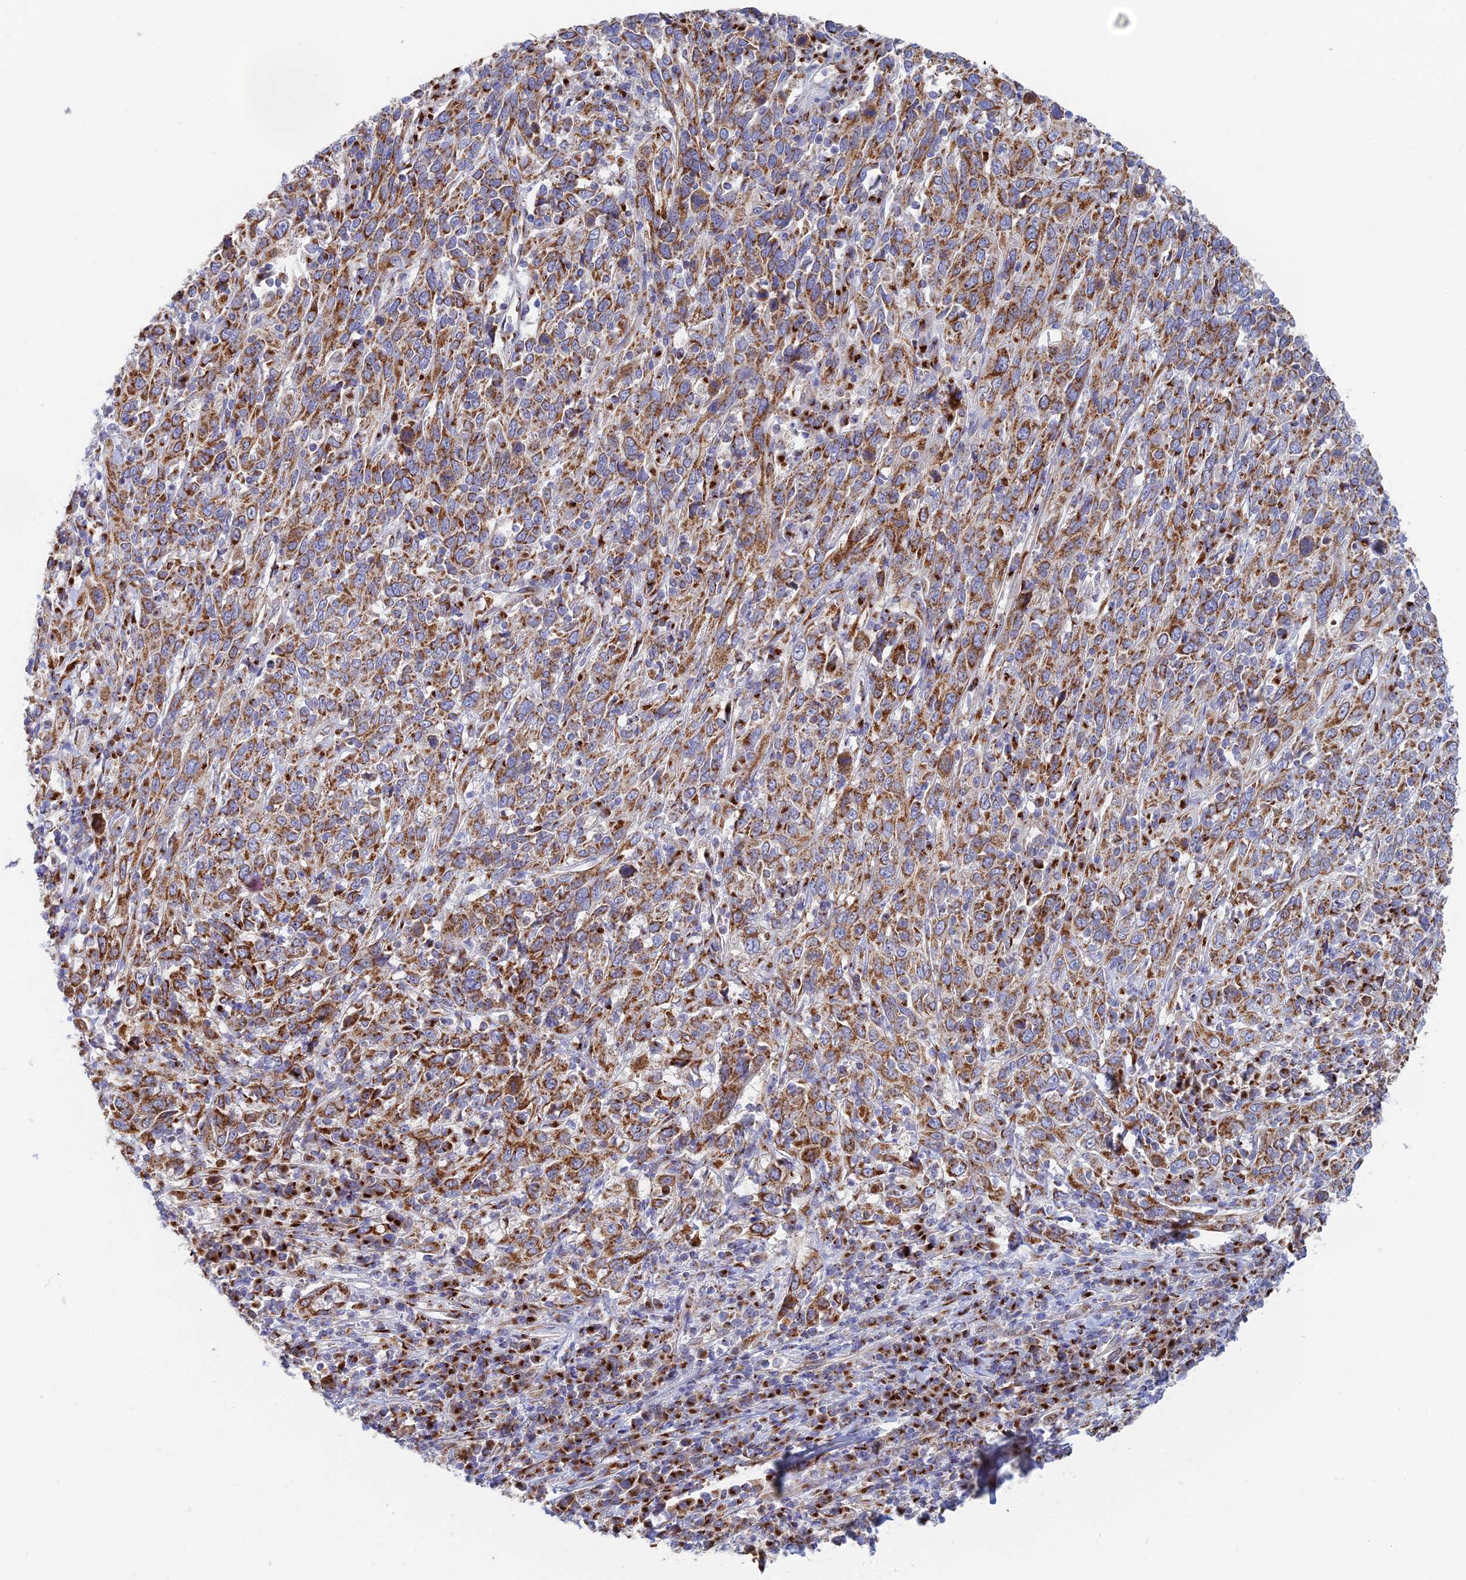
{"staining": {"intensity": "moderate", "quantity": ">75%", "location": "cytoplasmic/membranous"}, "tissue": "cervical cancer", "cell_type": "Tumor cells", "image_type": "cancer", "snomed": [{"axis": "morphology", "description": "Squamous cell carcinoma, NOS"}, {"axis": "topography", "description": "Cervix"}], "caption": "Protein staining displays moderate cytoplasmic/membranous staining in about >75% of tumor cells in cervical cancer (squamous cell carcinoma).", "gene": "HS2ST1", "patient": {"sex": "female", "age": 46}}